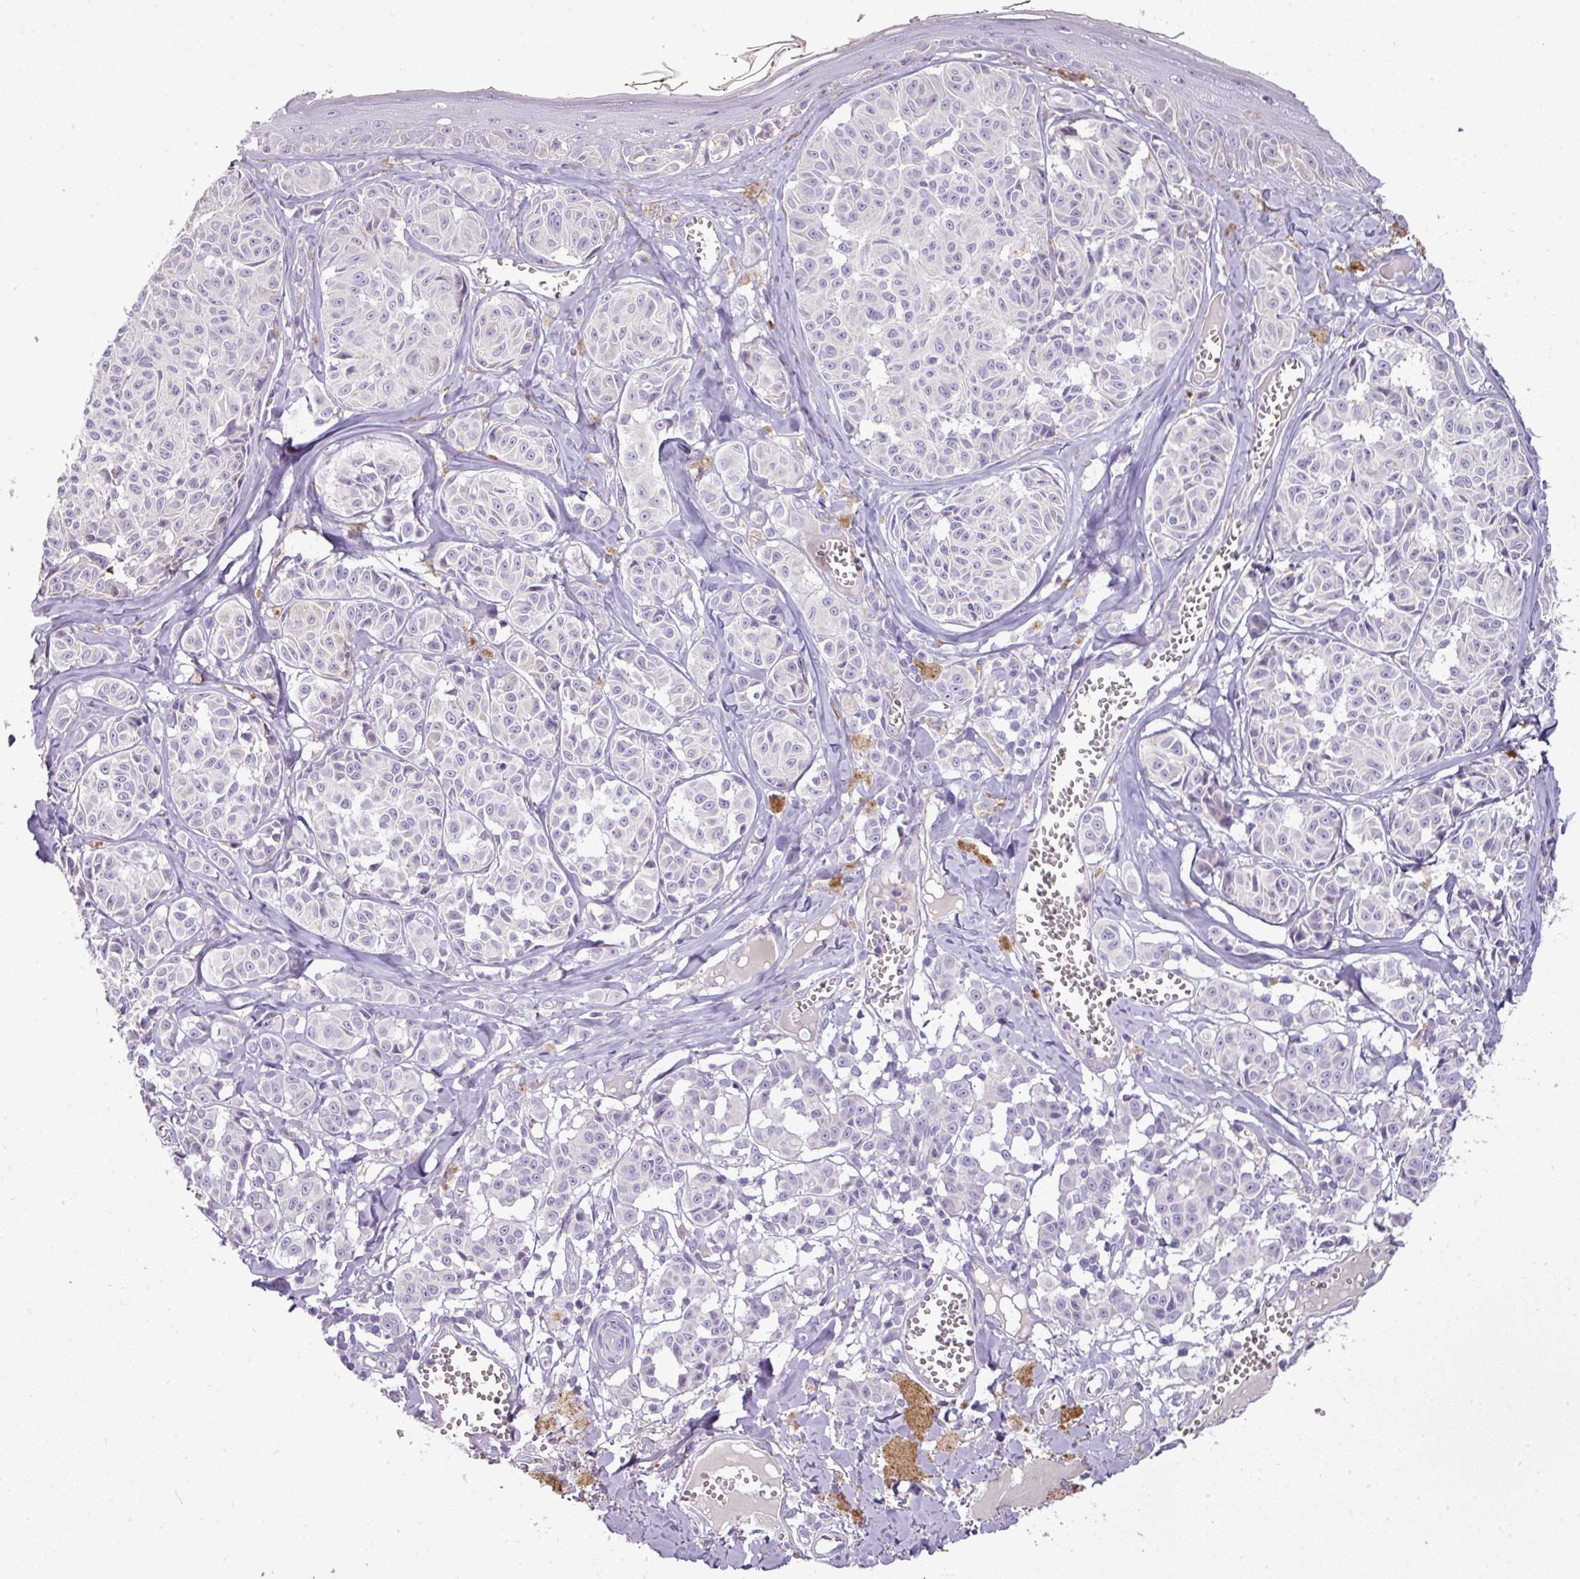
{"staining": {"intensity": "negative", "quantity": "none", "location": "none"}, "tissue": "melanoma", "cell_type": "Tumor cells", "image_type": "cancer", "snomed": [{"axis": "morphology", "description": "Malignant melanoma, NOS"}, {"axis": "topography", "description": "Skin"}], "caption": "An image of human malignant melanoma is negative for staining in tumor cells.", "gene": "BRINP2", "patient": {"sex": "female", "age": 43}}